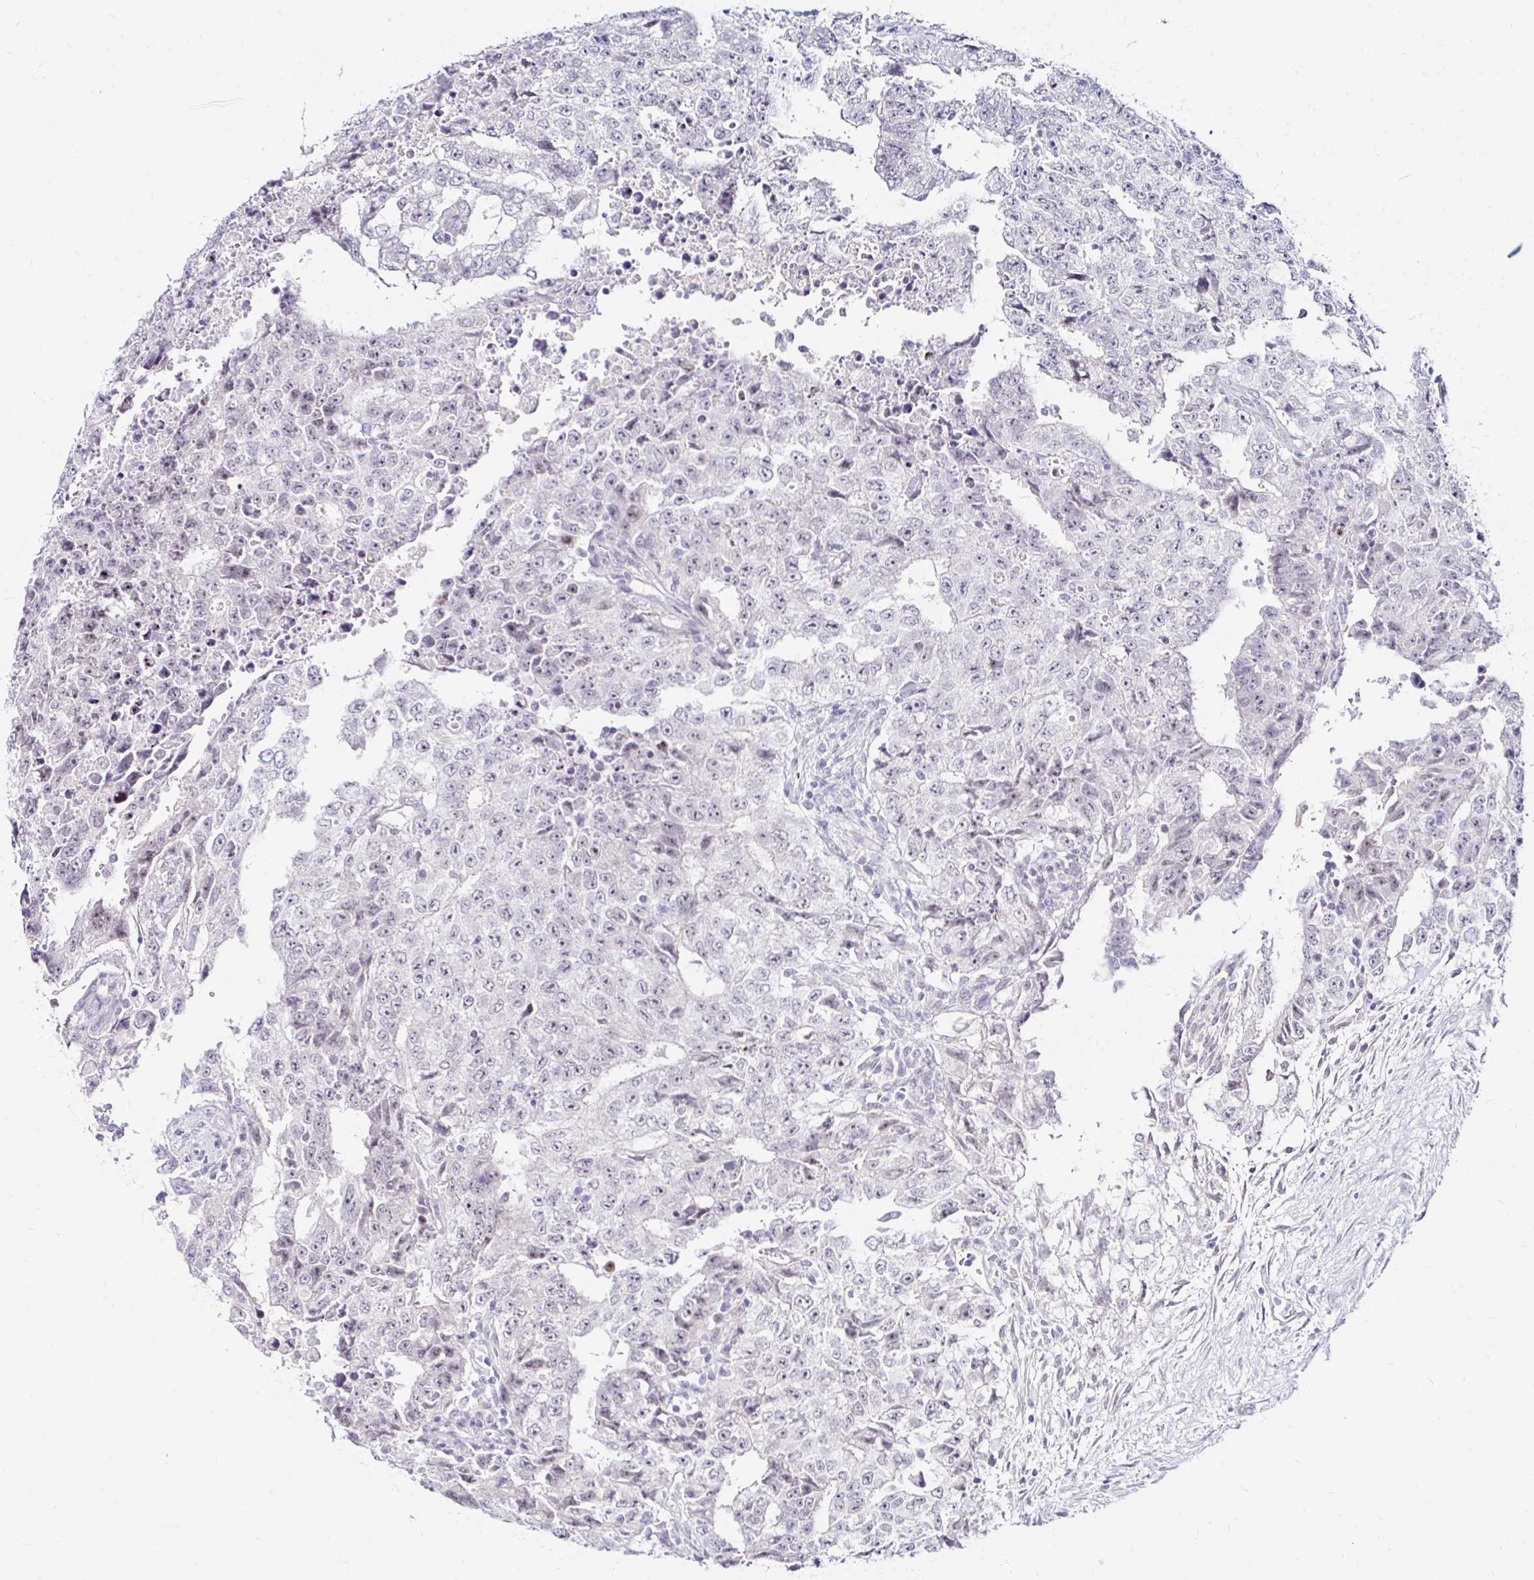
{"staining": {"intensity": "negative", "quantity": "none", "location": "none"}, "tissue": "testis cancer", "cell_type": "Tumor cells", "image_type": "cancer", "snomed": [{"axis": "morphology", "description": "Carcinoma, Embryonal, NOS"}, {"axis": "topography", "description": "Testis"}], "caption": "IHC of human testis cancer reveals no positivity in tumor cells.", "gene": "GUCY1A1", "patient": {"sex": "male", "age": 24}}